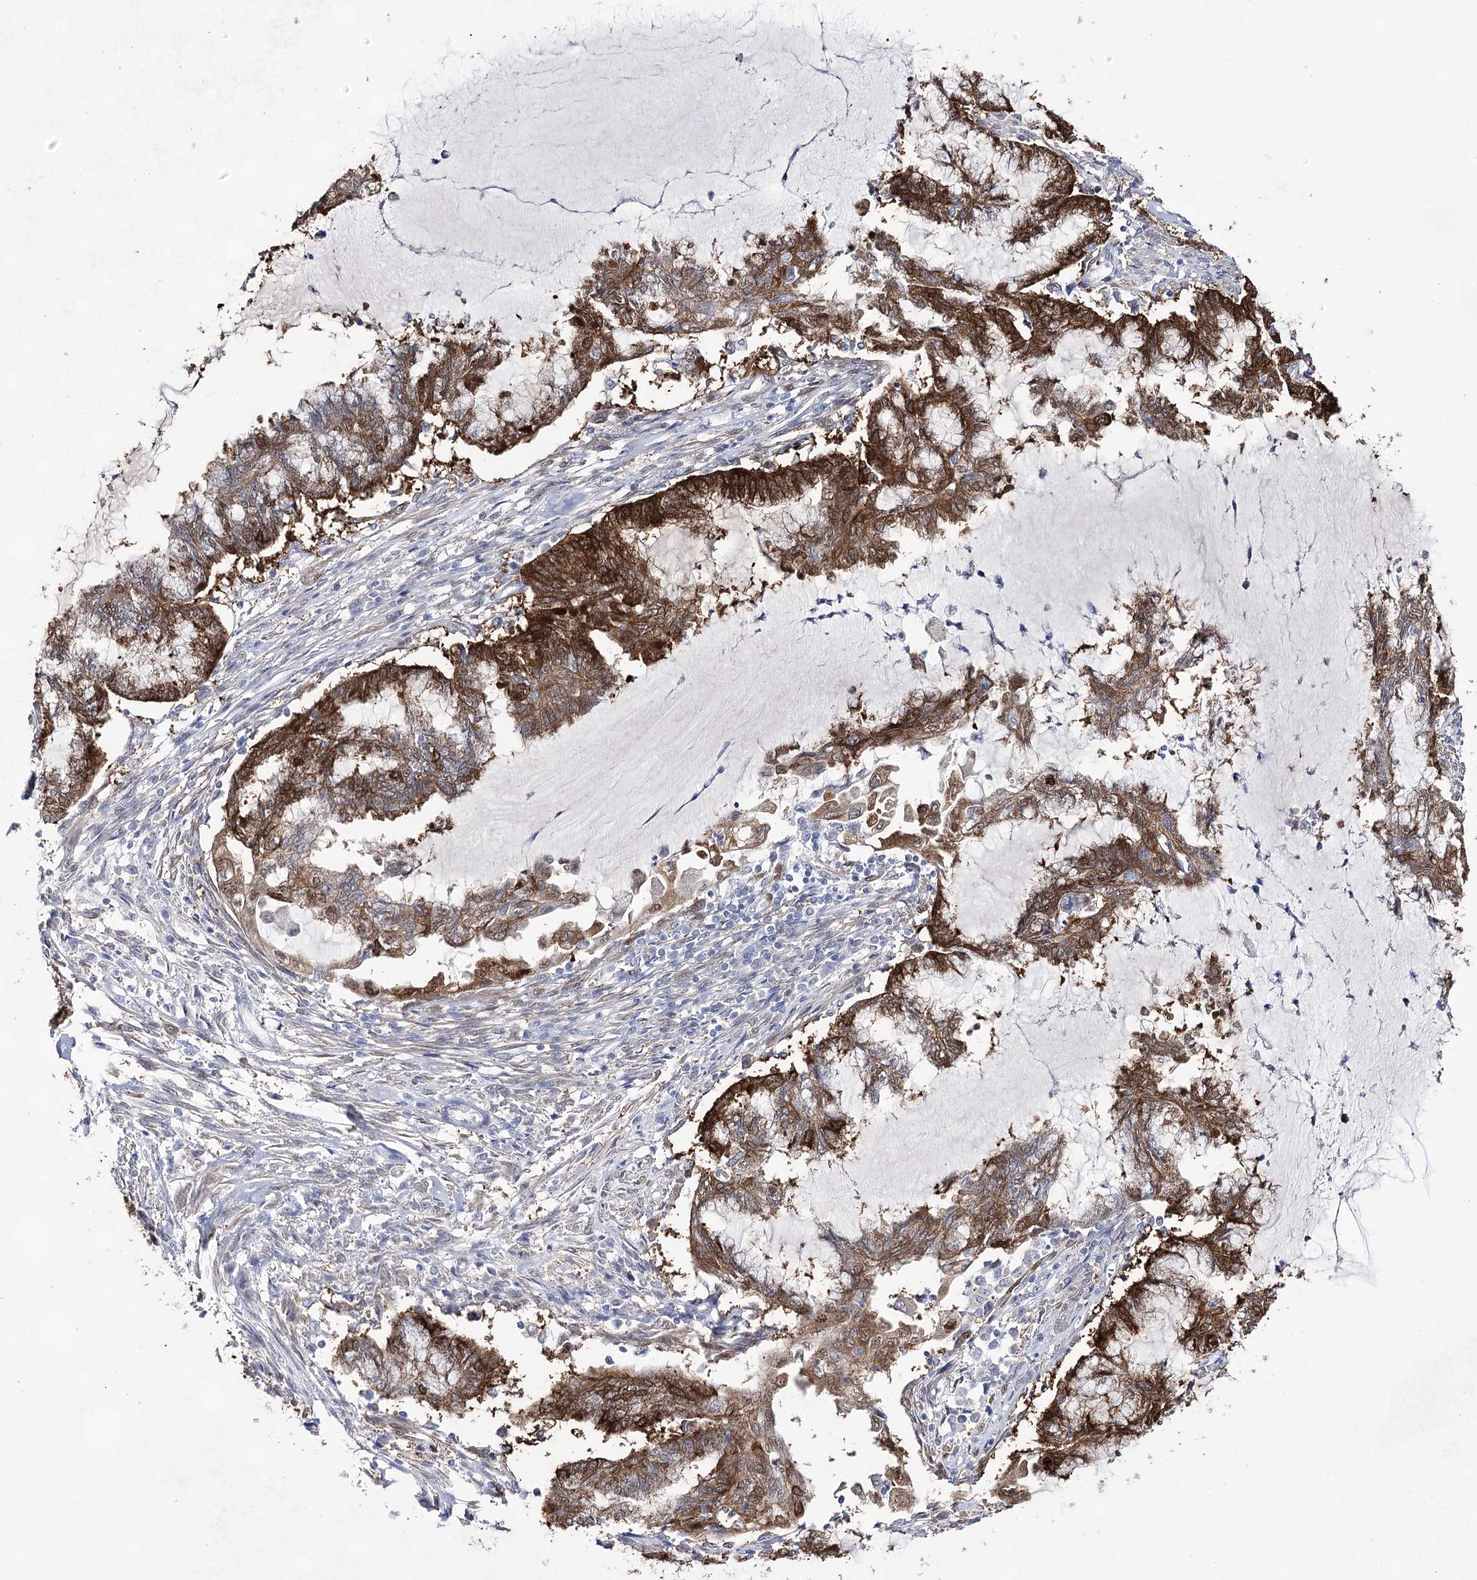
{"staining": {"intensity": "strong", "quantity": ">75%", "location": "cytoplasmic/membranous"}, "tissue": "endometrial cancer", "cell_type": "Tumor cells", "image_type": "cancer", "snomed": [{"axis": "morphology", "description": "Adenocarcinoma, NOS"}, {"axis": "topography", "description": "Endometrium"}], "caption": "Immunohistochemistry (IHC) micrograph of neoplastic tissue: adenocarcinoma (endometrial) stained using immunohistochemistry displays high levels of strong protein expression localized specifically in the cytoplasmic/membranous of tumor cells, appearing as a cytoplasmic/membranous brown color.", "gene": "UGDH", "patient": {"sex": "female", "age": 86}}